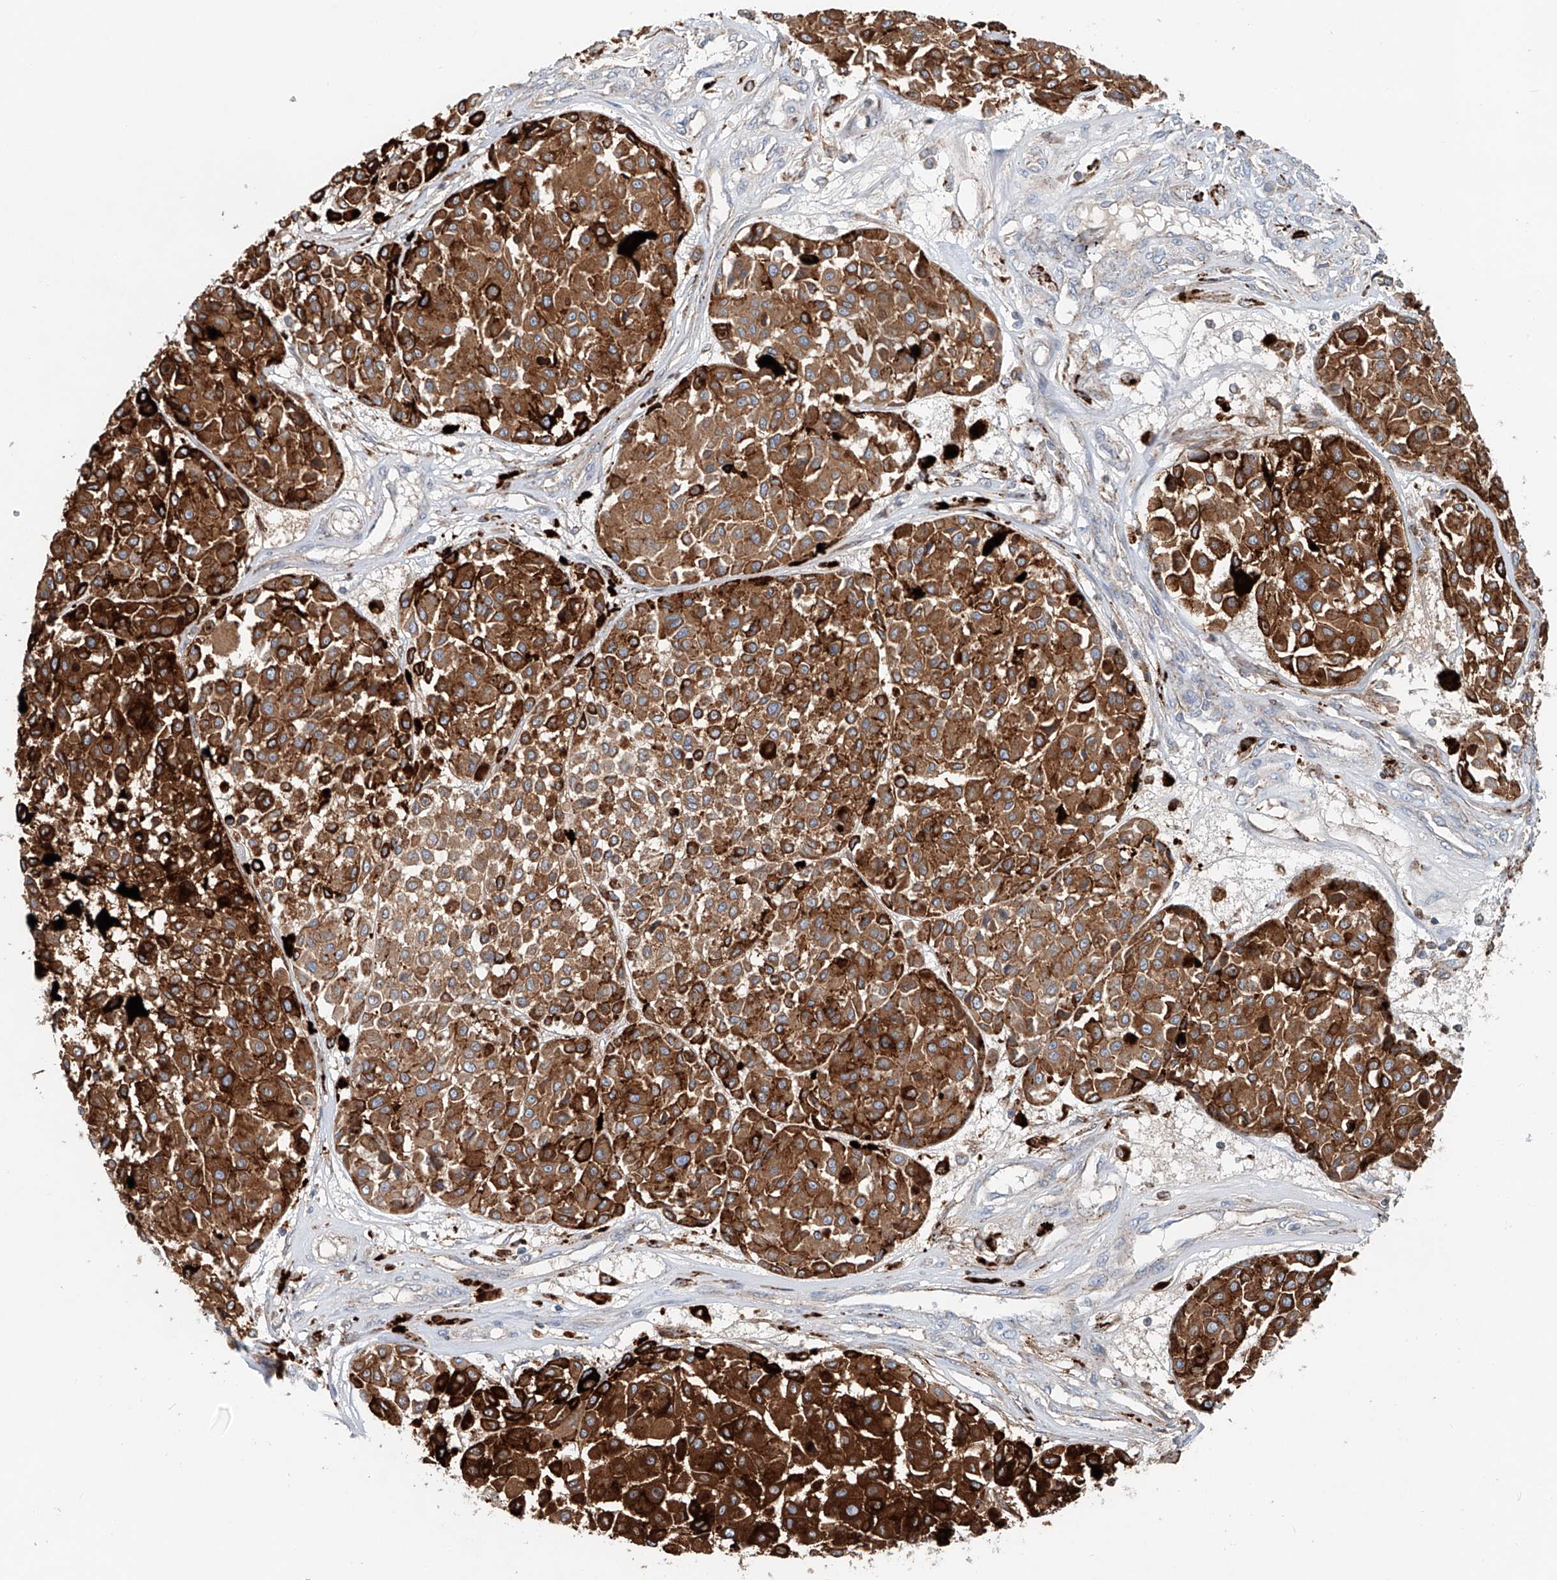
{"staining": {"intensity": "strong", "quantity": ">75%", "location": "cytoplasmic/membranous"}, "tissue": "melanoma", "cell_type": "Tumor cells", "image_type": "cancer", "snomed": [{"axis": "morphology", "description": "Malignant melanoma, Metastatic site"}, {"axis": "topography", "description": "Soft tissue"}], "caption": "About >75% of tumor cells in malignant melanoma (metastatic site) reveal strong cytoplasmic/membranous protein staining as visualized by brown immunohistochemical staining.", "gene": "TRIM47", "patient": {"sex": "male", "age": 41}}